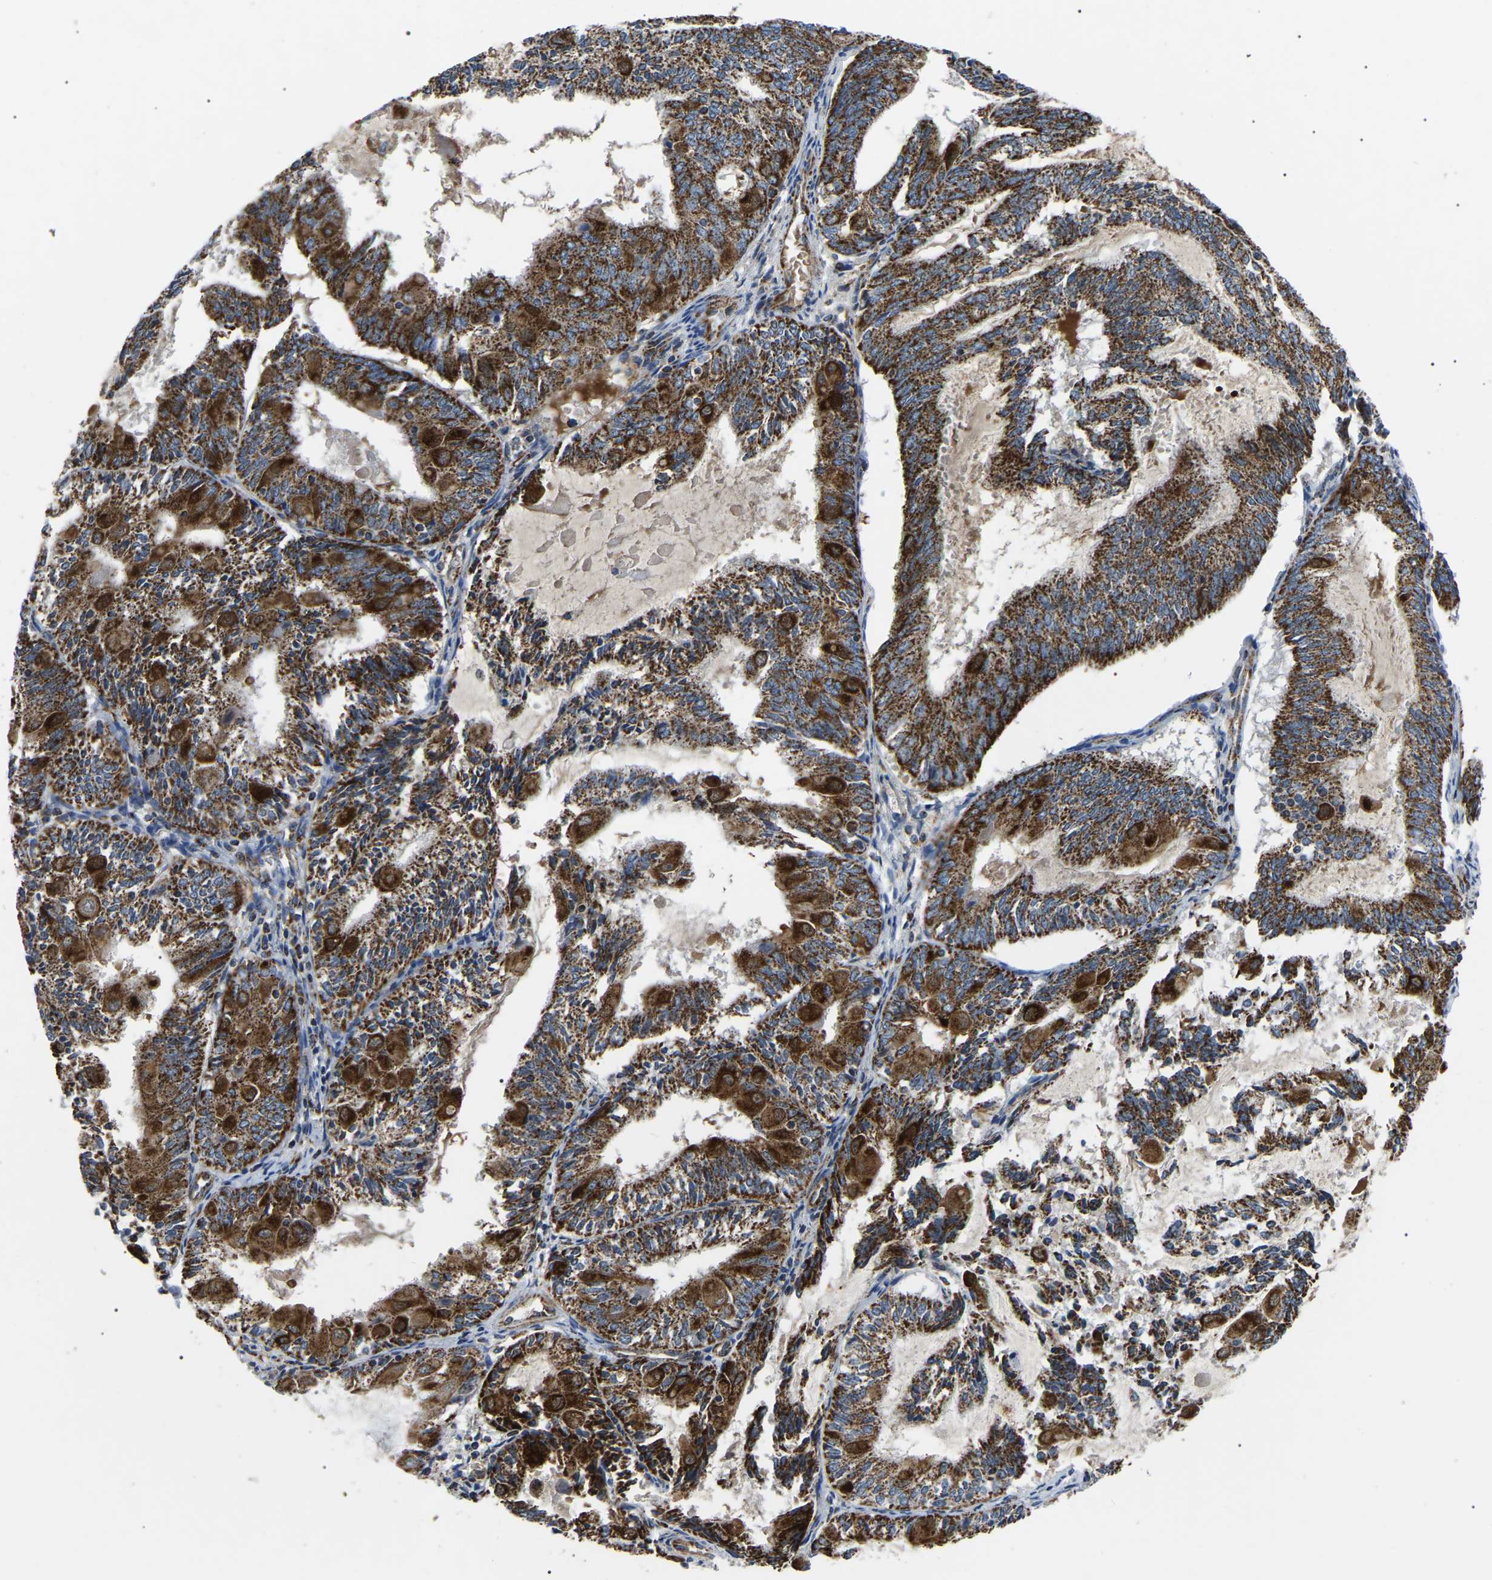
{"staining": {"intensity": "strong", "quantity": ">75%", "location": "cytoplasmic/membranous"}, "tissue": "endometrial cancer", "cell_type": "Tumor cells", "image_type": "cancer", "snomed": [{"axis": "morphology", "description": "Adenocarcinoma, NOS"}, {"axis": "topography", "description": "Endometrium"}], "caption": "Endometrial cancer (adenocarcinoma) stained with a protein marker displays strong staining in tumor cells.", "gene": "PPM1E", "patient": {"sex": "female", "age": 81}}